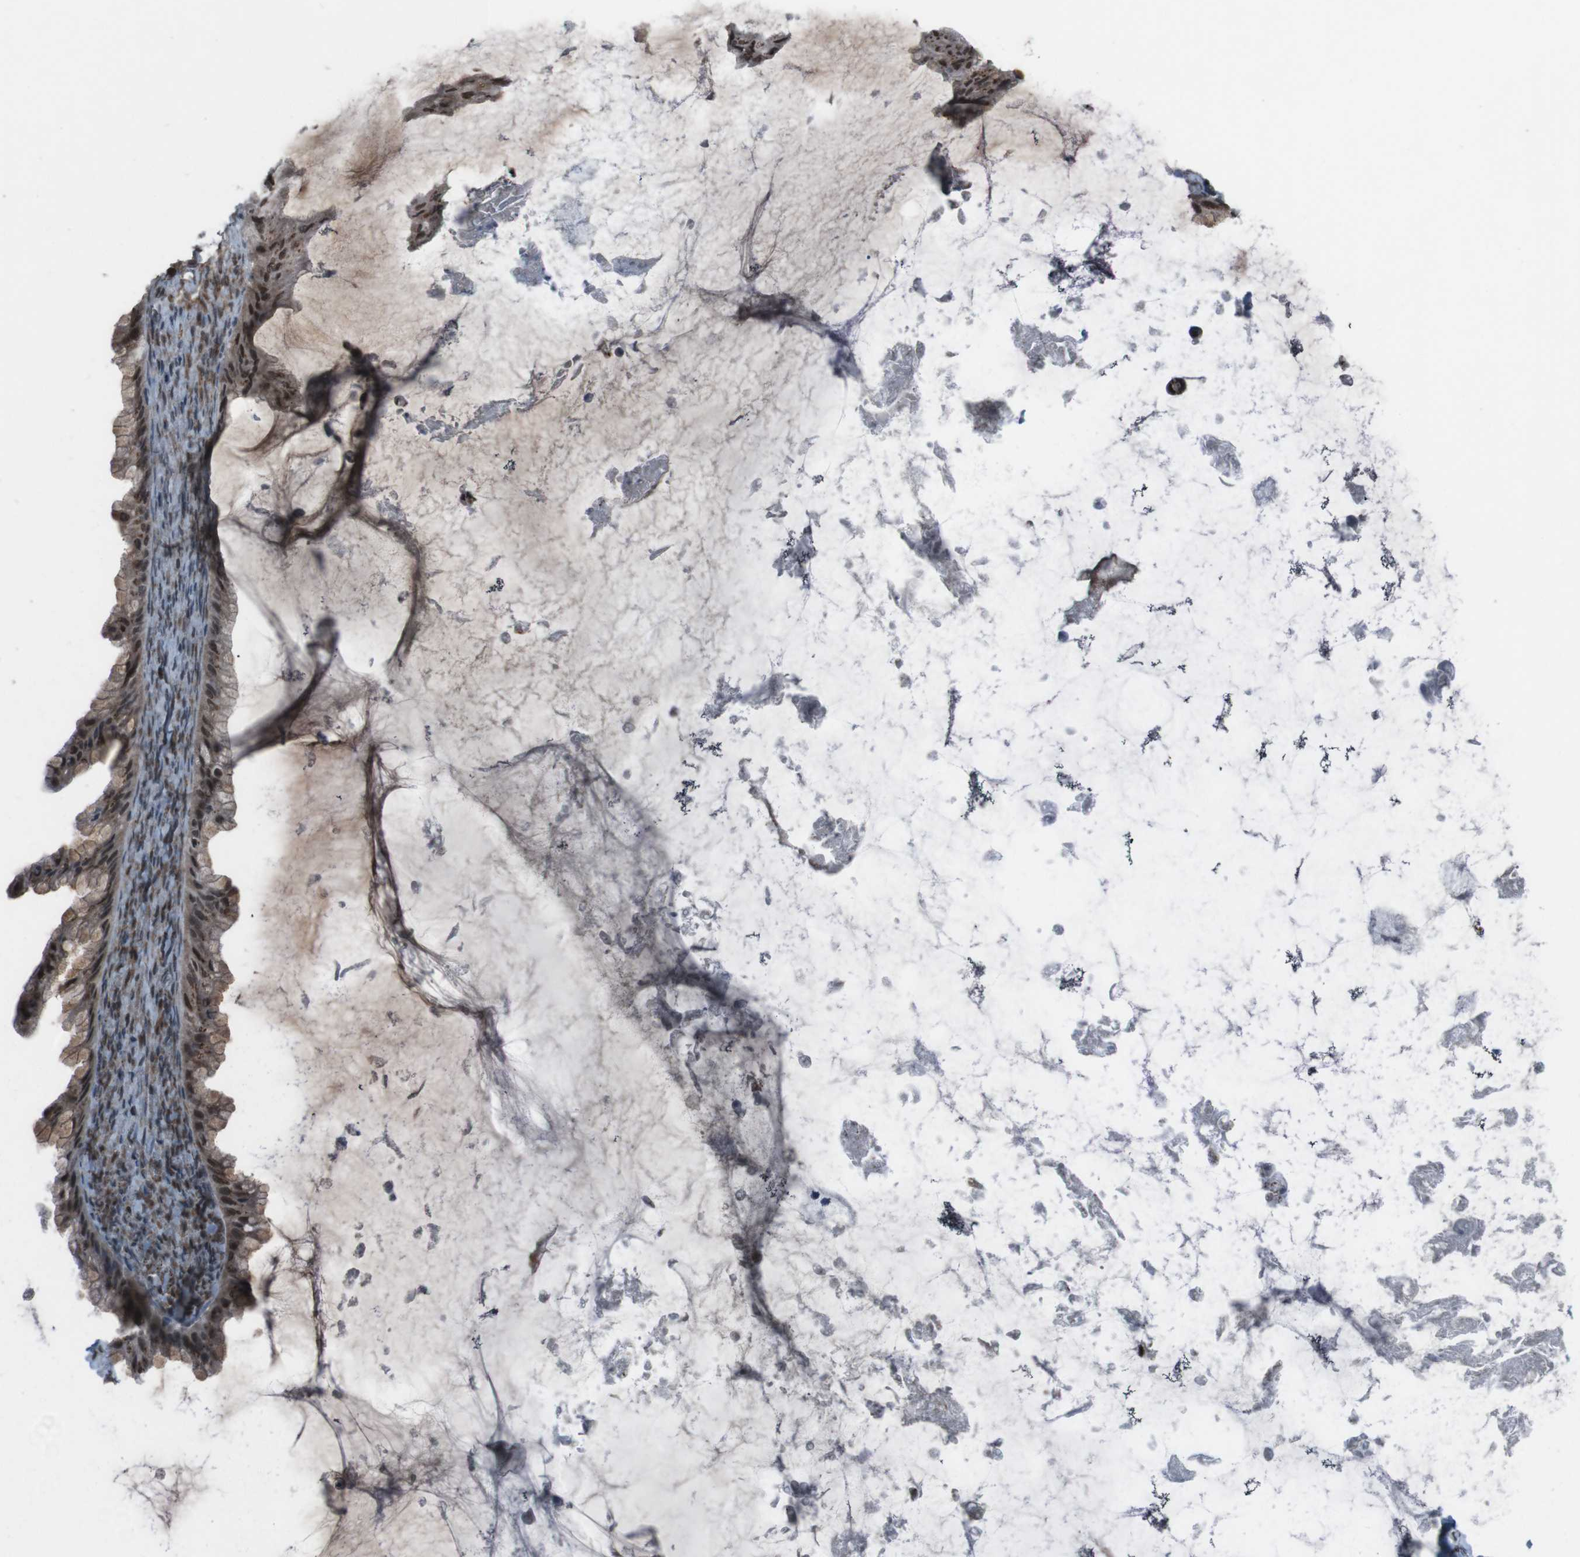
{"staining": {"intensity": "strong", "quantity": ">75%", "location": "cytoplasmic/membranous,nuclear"}, "tissue": "ovarian cancer", "cell_type": "Tumor cells", "image_type": "cancer", "snomed": [{"axis": "morphology", "description": "Cystadenocarcinoma, mucinous, NOS"}, {"axis": "topography", "description": "Ovary"}], "caption": "The micrograph exhibits immunohistochemical staining of ovarian mucinous cystadenocarcinoma. There is strong cytoplasmic/membranous and nuclear expression is identified in about >75% of tumor cells.", "gene": "SS18L1", "patient": {"sex": "female", "age": 61}}